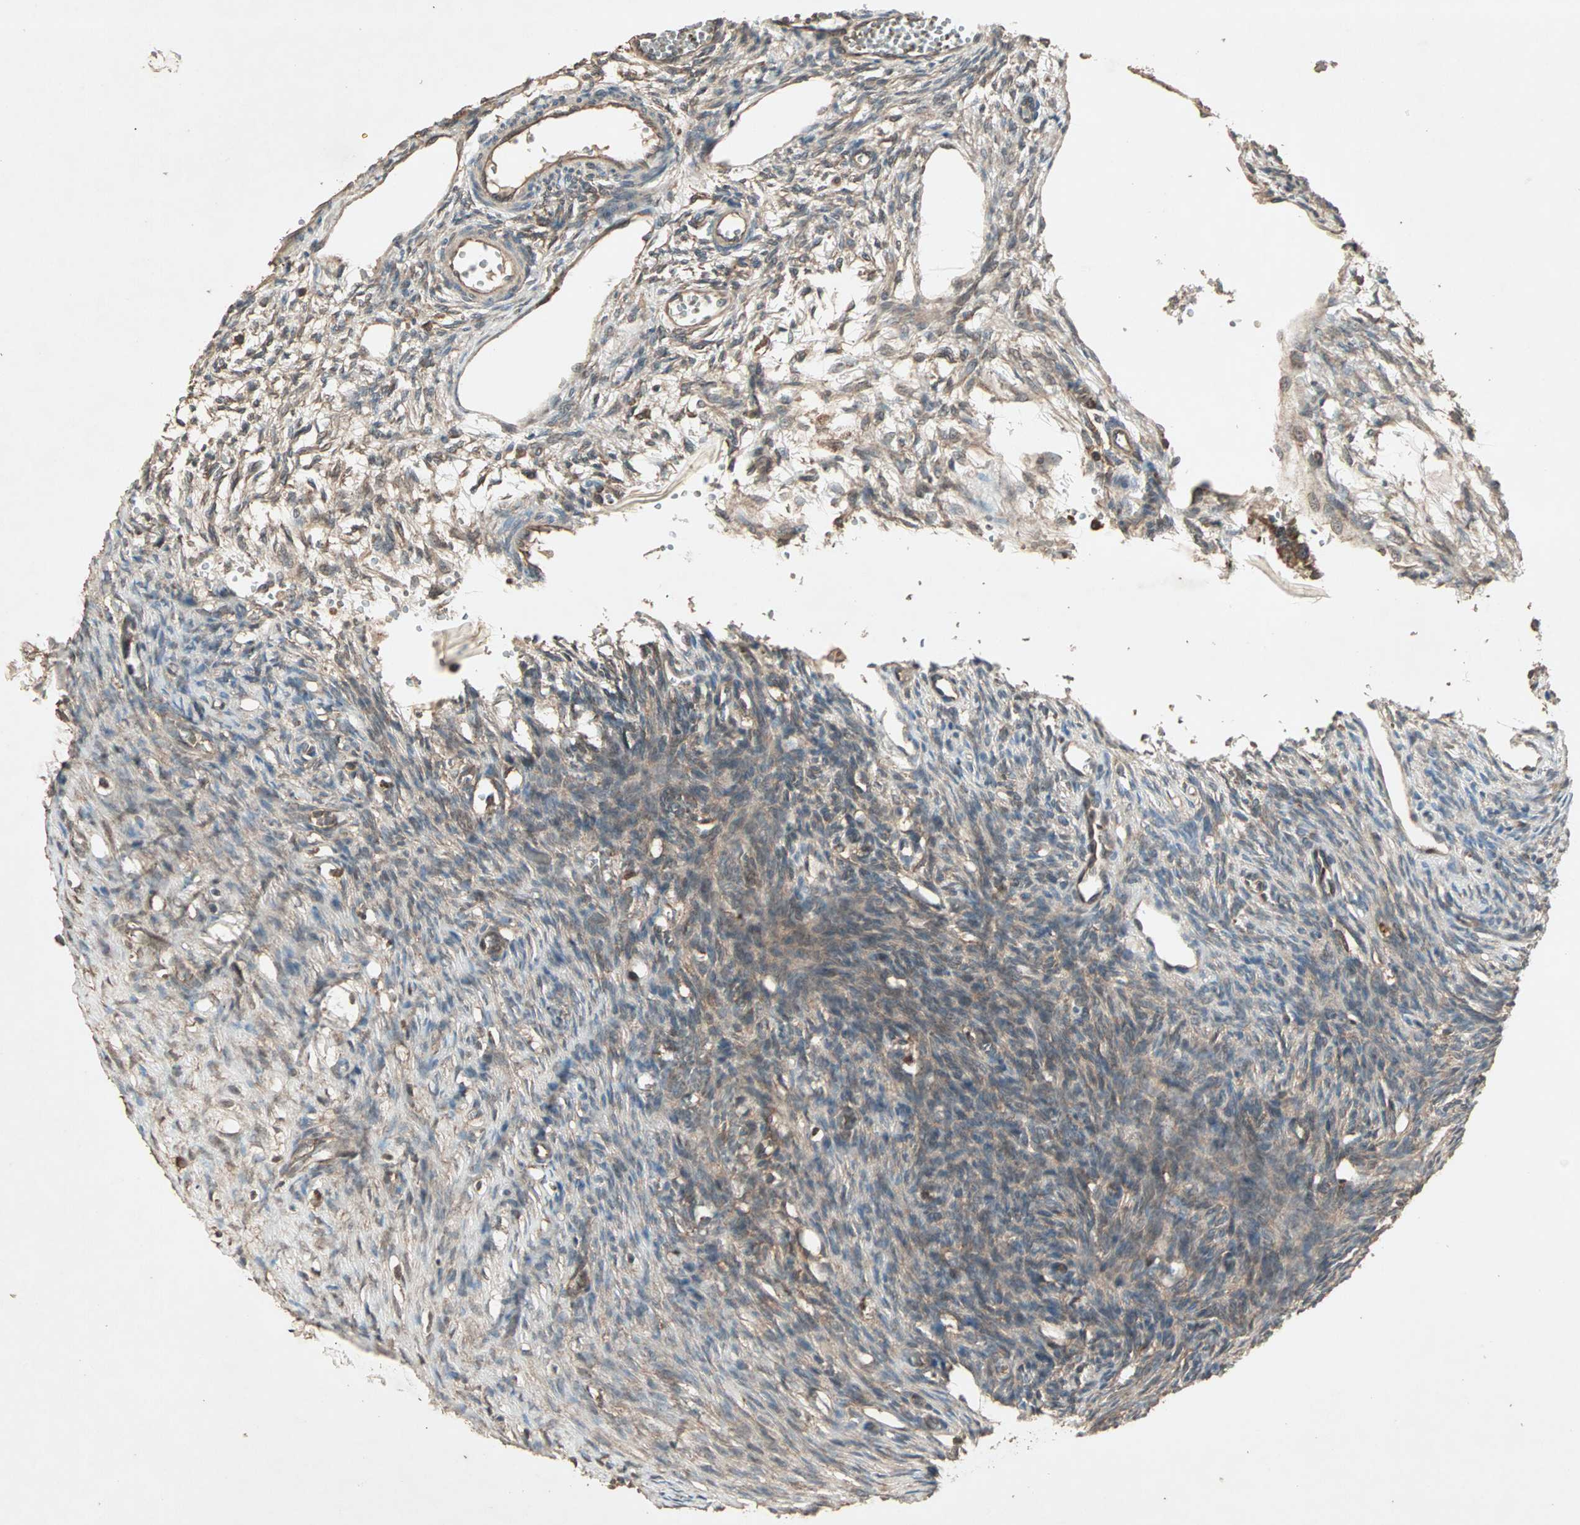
{"staining": {"intensity": "strong", "quantity": ">75%", "location": "cytoplasmic/membranous"}, "tissue": "ovary", "cell_type": "Follicle cells", "image_type": "normal", "snomed": [{"axis": "morphology", "description": "Normal tissue, NOS"}, {"axis": "topography", "description": "Ovary"}], "caption": "Immunohistochemical staining of benign human ovary displays high levels of strong cytoplasmic/membranous positivity in about >75% of follicle cells. (Brightfield microscopy of DAB IHC at high magnification).", "gene": "UBAC1", "patient": {"sex": "female", "age": 33}}